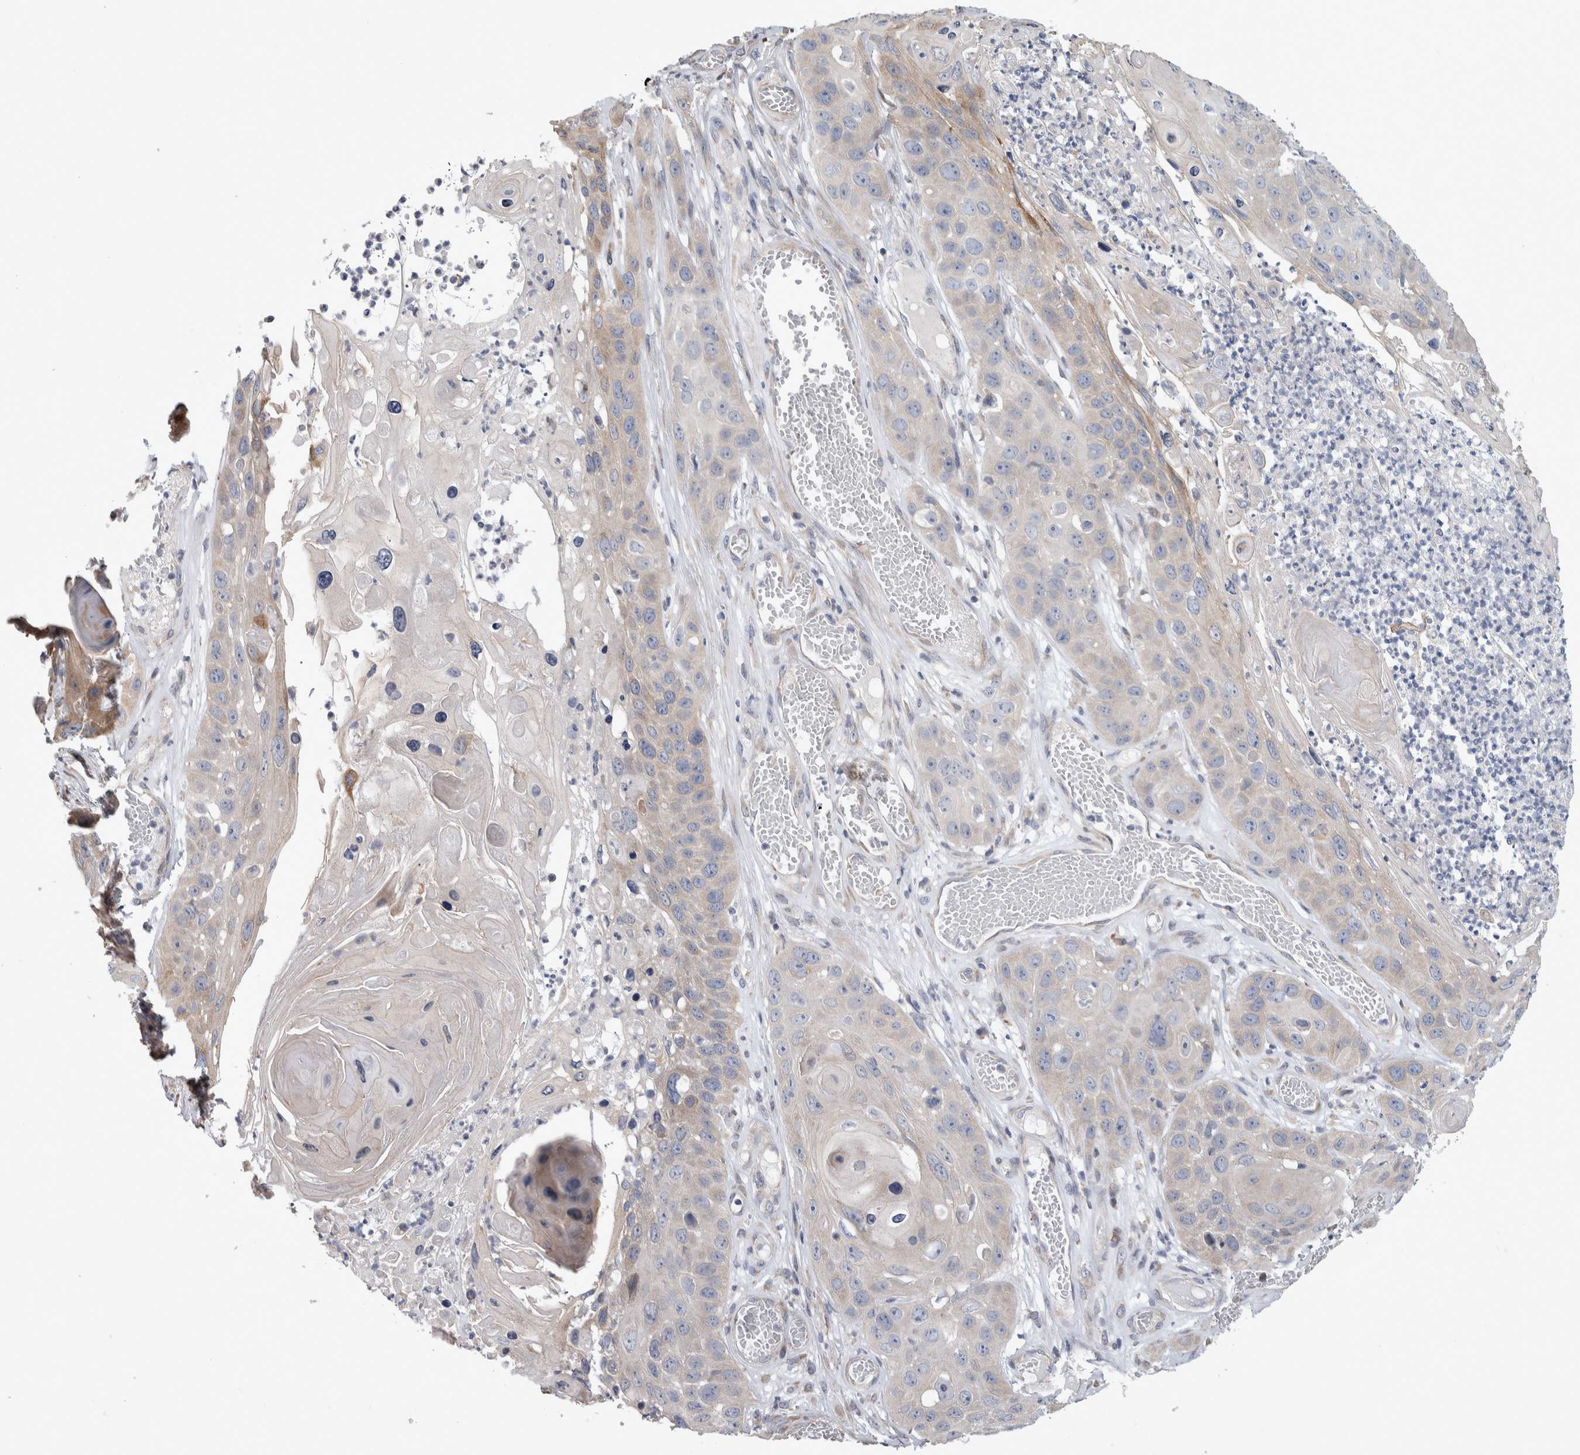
{"staining": {"intensity": "weak", "quantity": "25%-75%", "location": "cytoplasmic/membranous"}, "tissue": "skin cancer", "cell_type": "Tumor cells", "image_type": "cancer", "snomed": [{"axis": "morphology", "description": "Squamous cell carcinoma, NOS"}, {"axis": "topography", "description": "Skin"}], "caption": "Immunohistochemical staining of human squamous cell carcinoma (skin) reveals weak cytoplasmic/membranous protein expression in about 25%-75% of tumor cells.", "gene": "IBTK", "patient": {"sex": "male", "age": 55}}